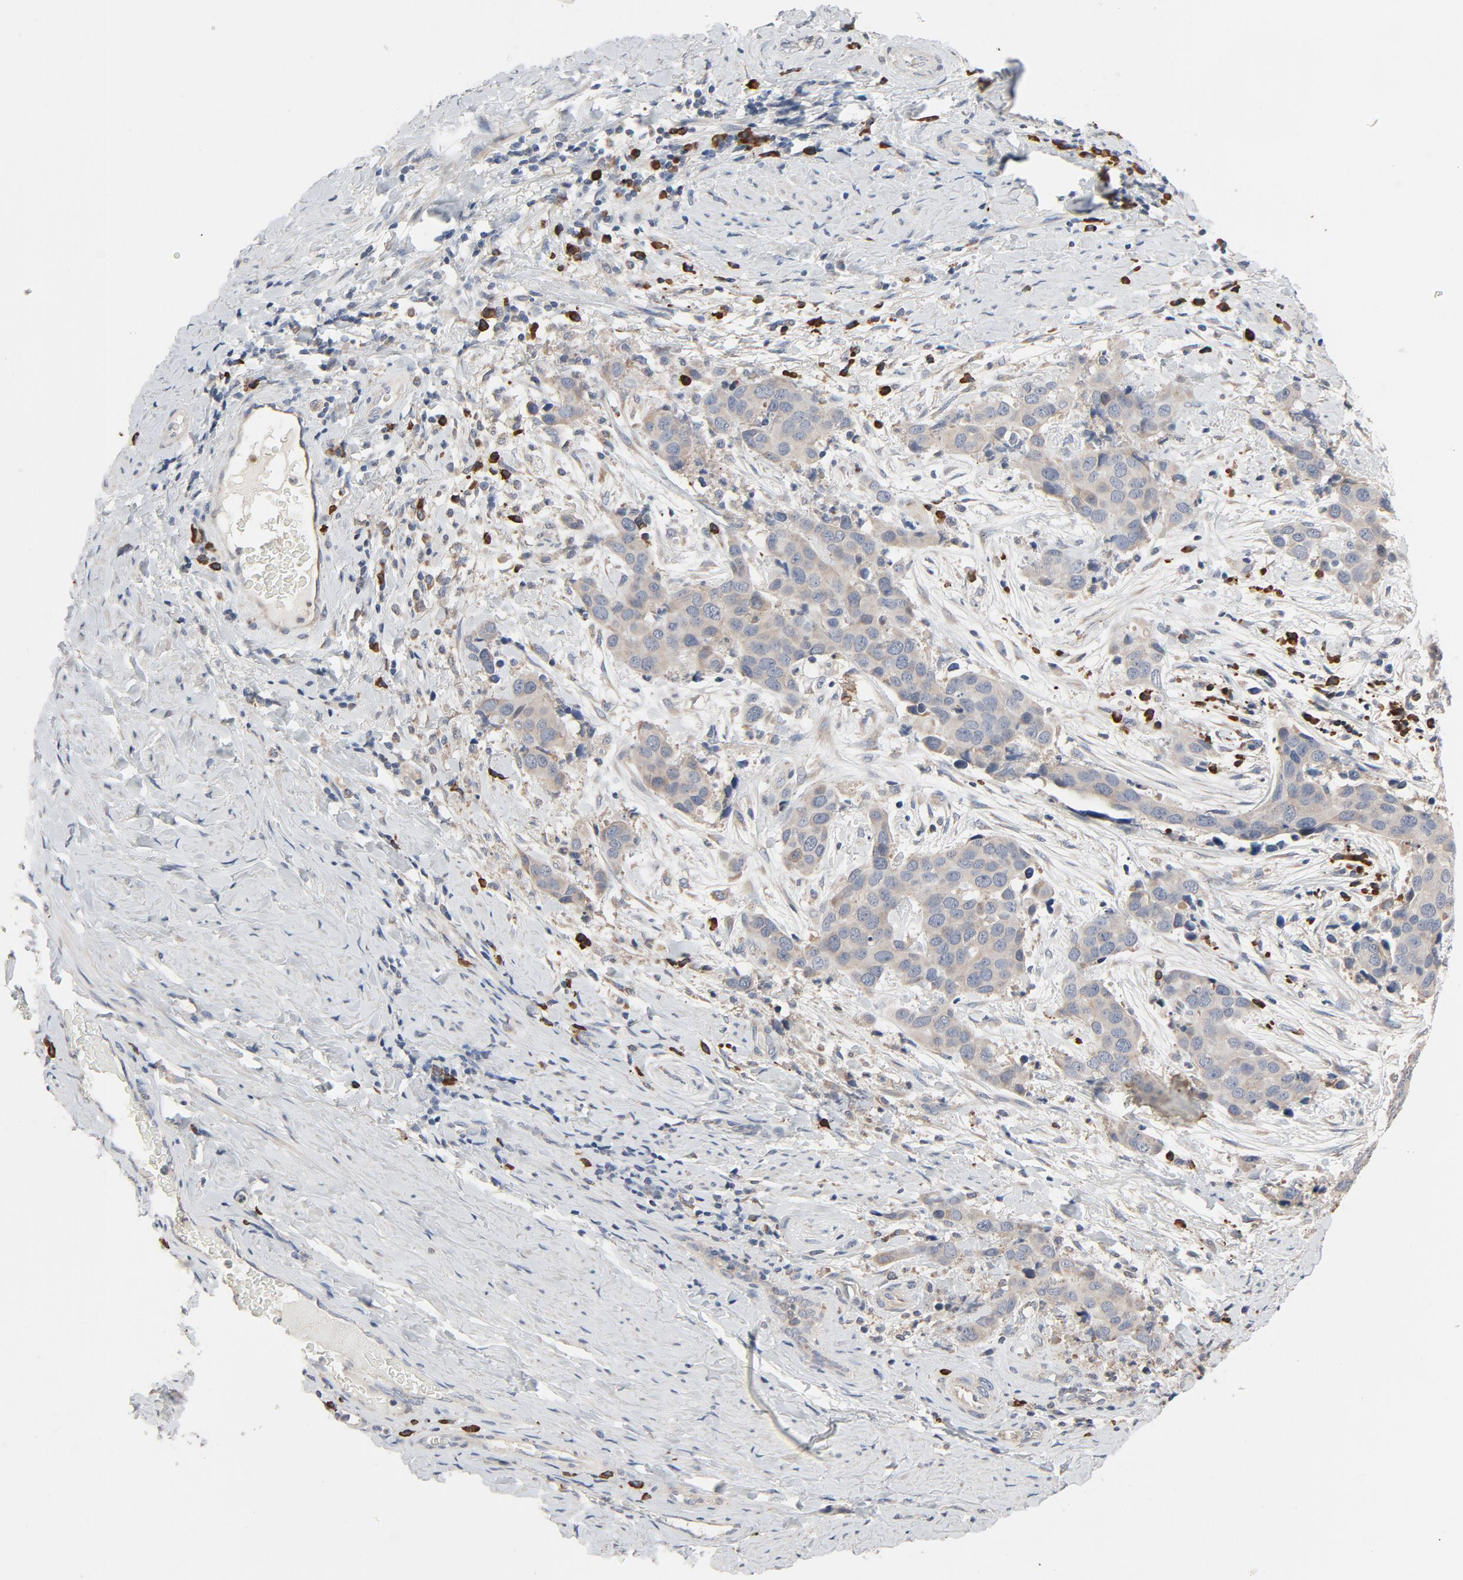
{"staining": {"intensity": "weak", "quantity": "<25%", "location": "cytoplasmic/membranous"}, "tissue": "cervical cancer", "cell_type": "Tumor cells", "image_type": "cancer", "snomed": [{"axis": "morphology", "description": "Squamous cell carcinoma, NOS"}, {"axis": "topography", "description": "Cervix"}], "caption": "Cervical cancer was stained to show a protein in brown. There is no significant staining in tumor cells.", "gene": "TLR4", "patient": {"sex": "female", "age": 54}}